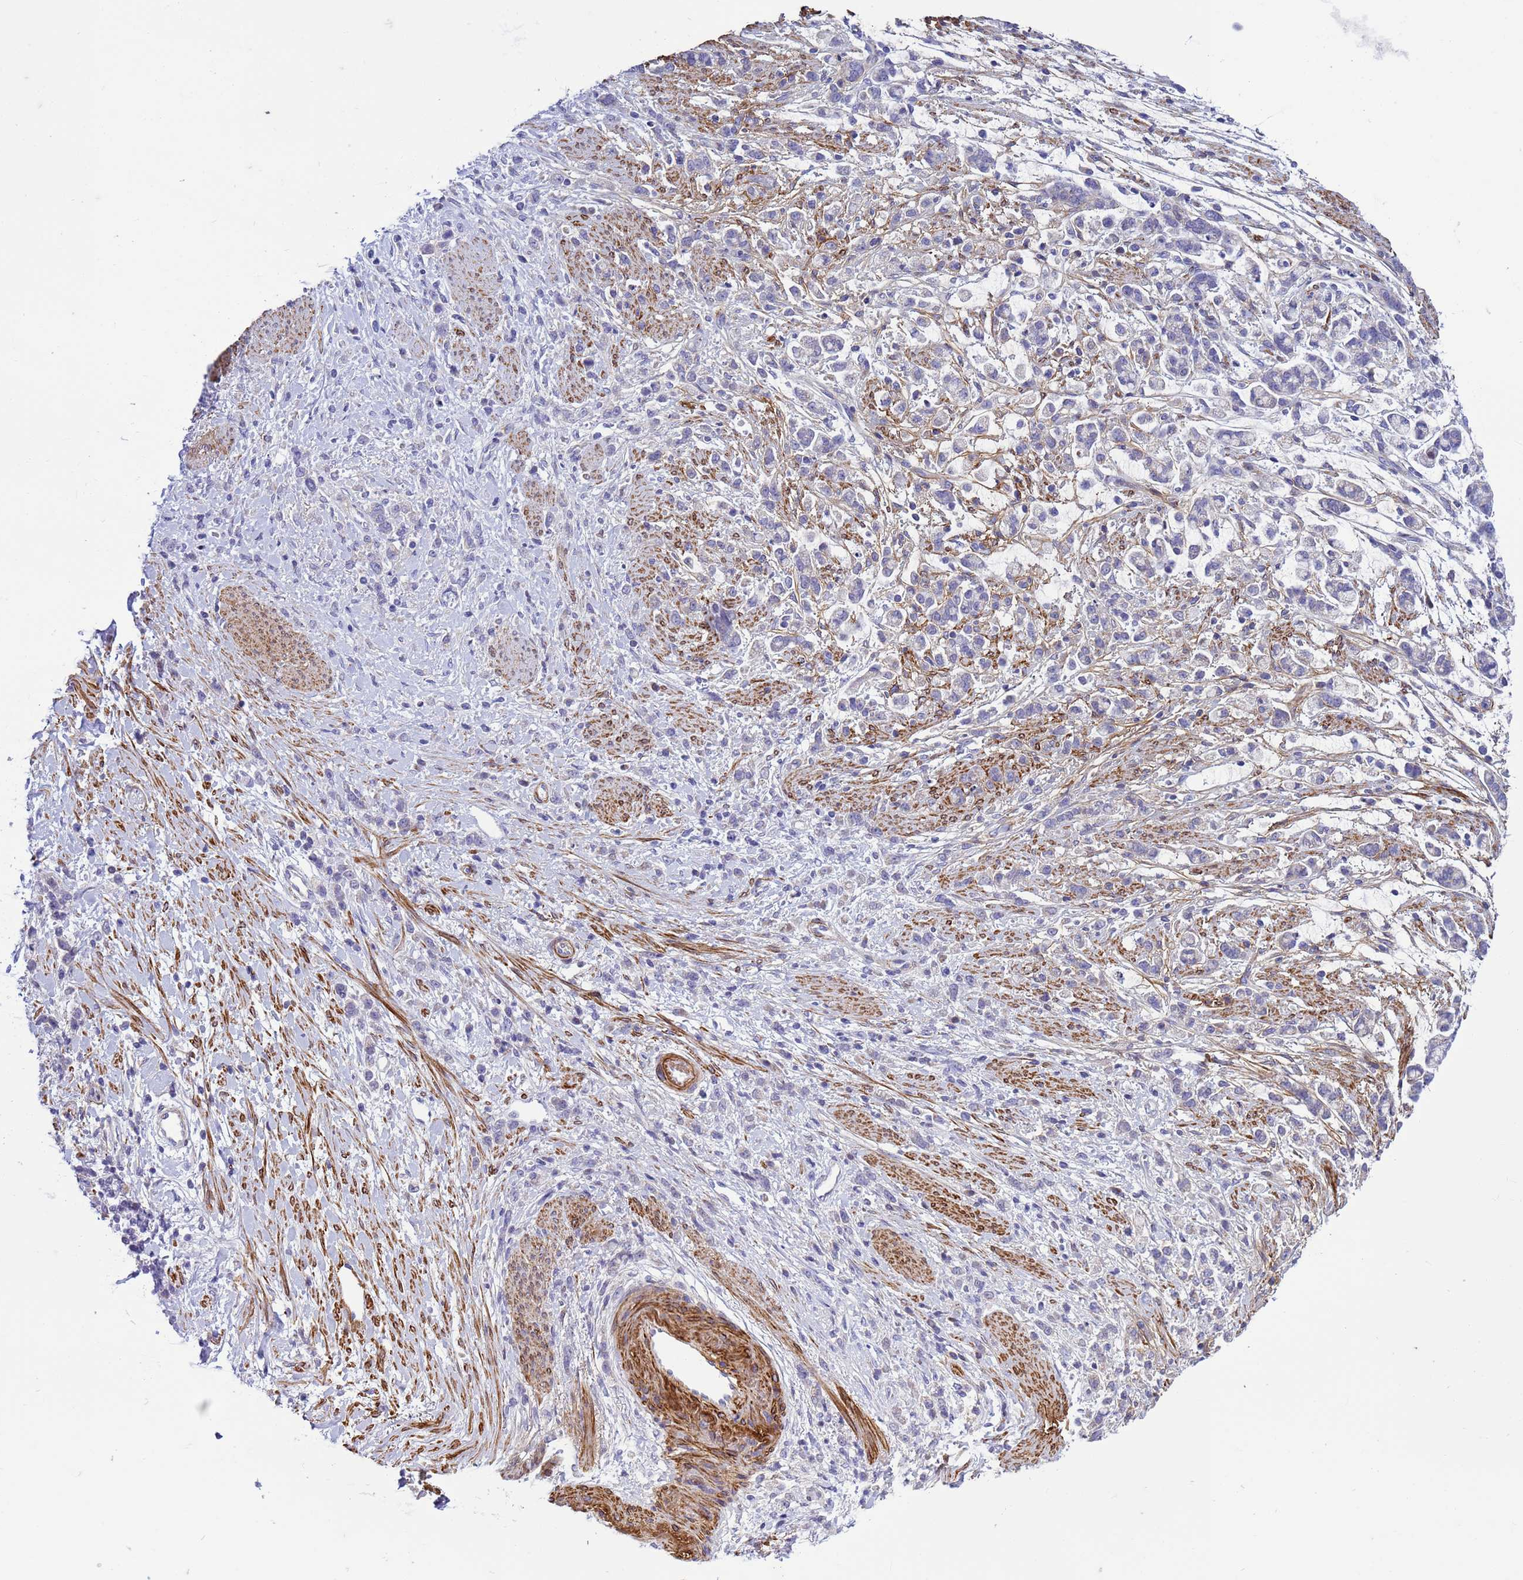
{"staining": {"intensity": "negative", "quantity": "none", "location": "none"}, "tissue": "stomach cancer", "cell_type": "Tumor cells", "image_type": "cancer", "snomed": [{"axis": "morphology", "description": "Adenocarcinoma, NOS"}, {"axis": "topography", "description": "Stomach"}], "caption": "High power microscopy image of an IHC photomicrograph of stomach cancer, revealing no significant positivity in tumor cells.", "gene": "P2RX7", "patient": {"sex": "female", "age": 60}}